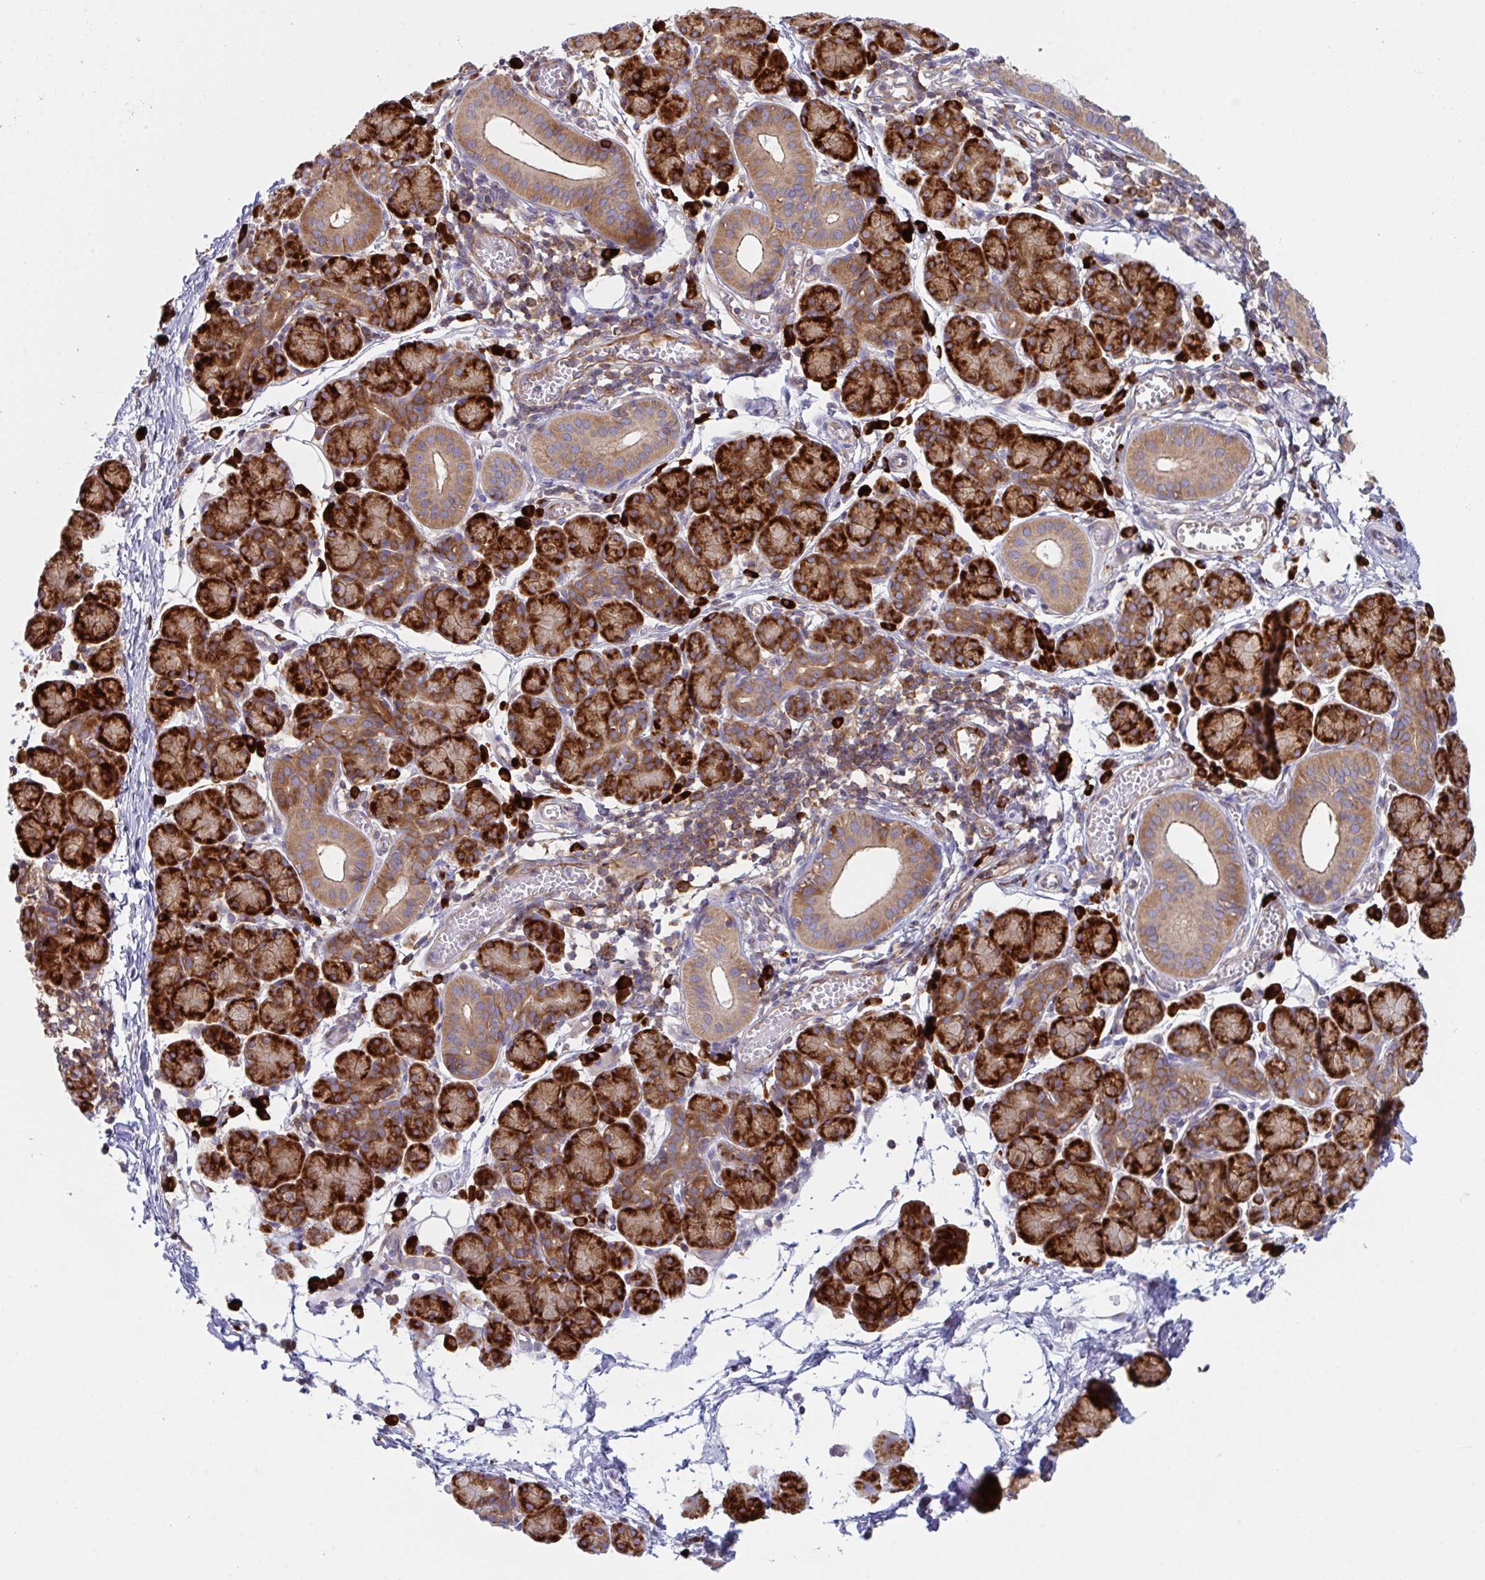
{"staining": {"intensity": "strong", "quantity": ">75%", "location": "cytoplasmic/membranous"}, "tissue": "salivary gland", "cell_type": "Glandular cells", "image_type": "normal", "snomed": [{"axis": "morphology", "description": "Normal tissue, NOS"}, {"axis": "morphology", "description": "Inflammation, NOS"}, {"axis": "topography", "description": "Lymph node"}, {"axis": "topography", "description": "Salivary gland"}], "caption": "IHC micrograph of unremarkable salivary gland stained for a protein (brown), which shows high levels of strong cytoplasmic/membranous positivity in approximately >75% of glandular cells.", "gene": "YARS2", "patient": {"sex": "male", "age": 3}}